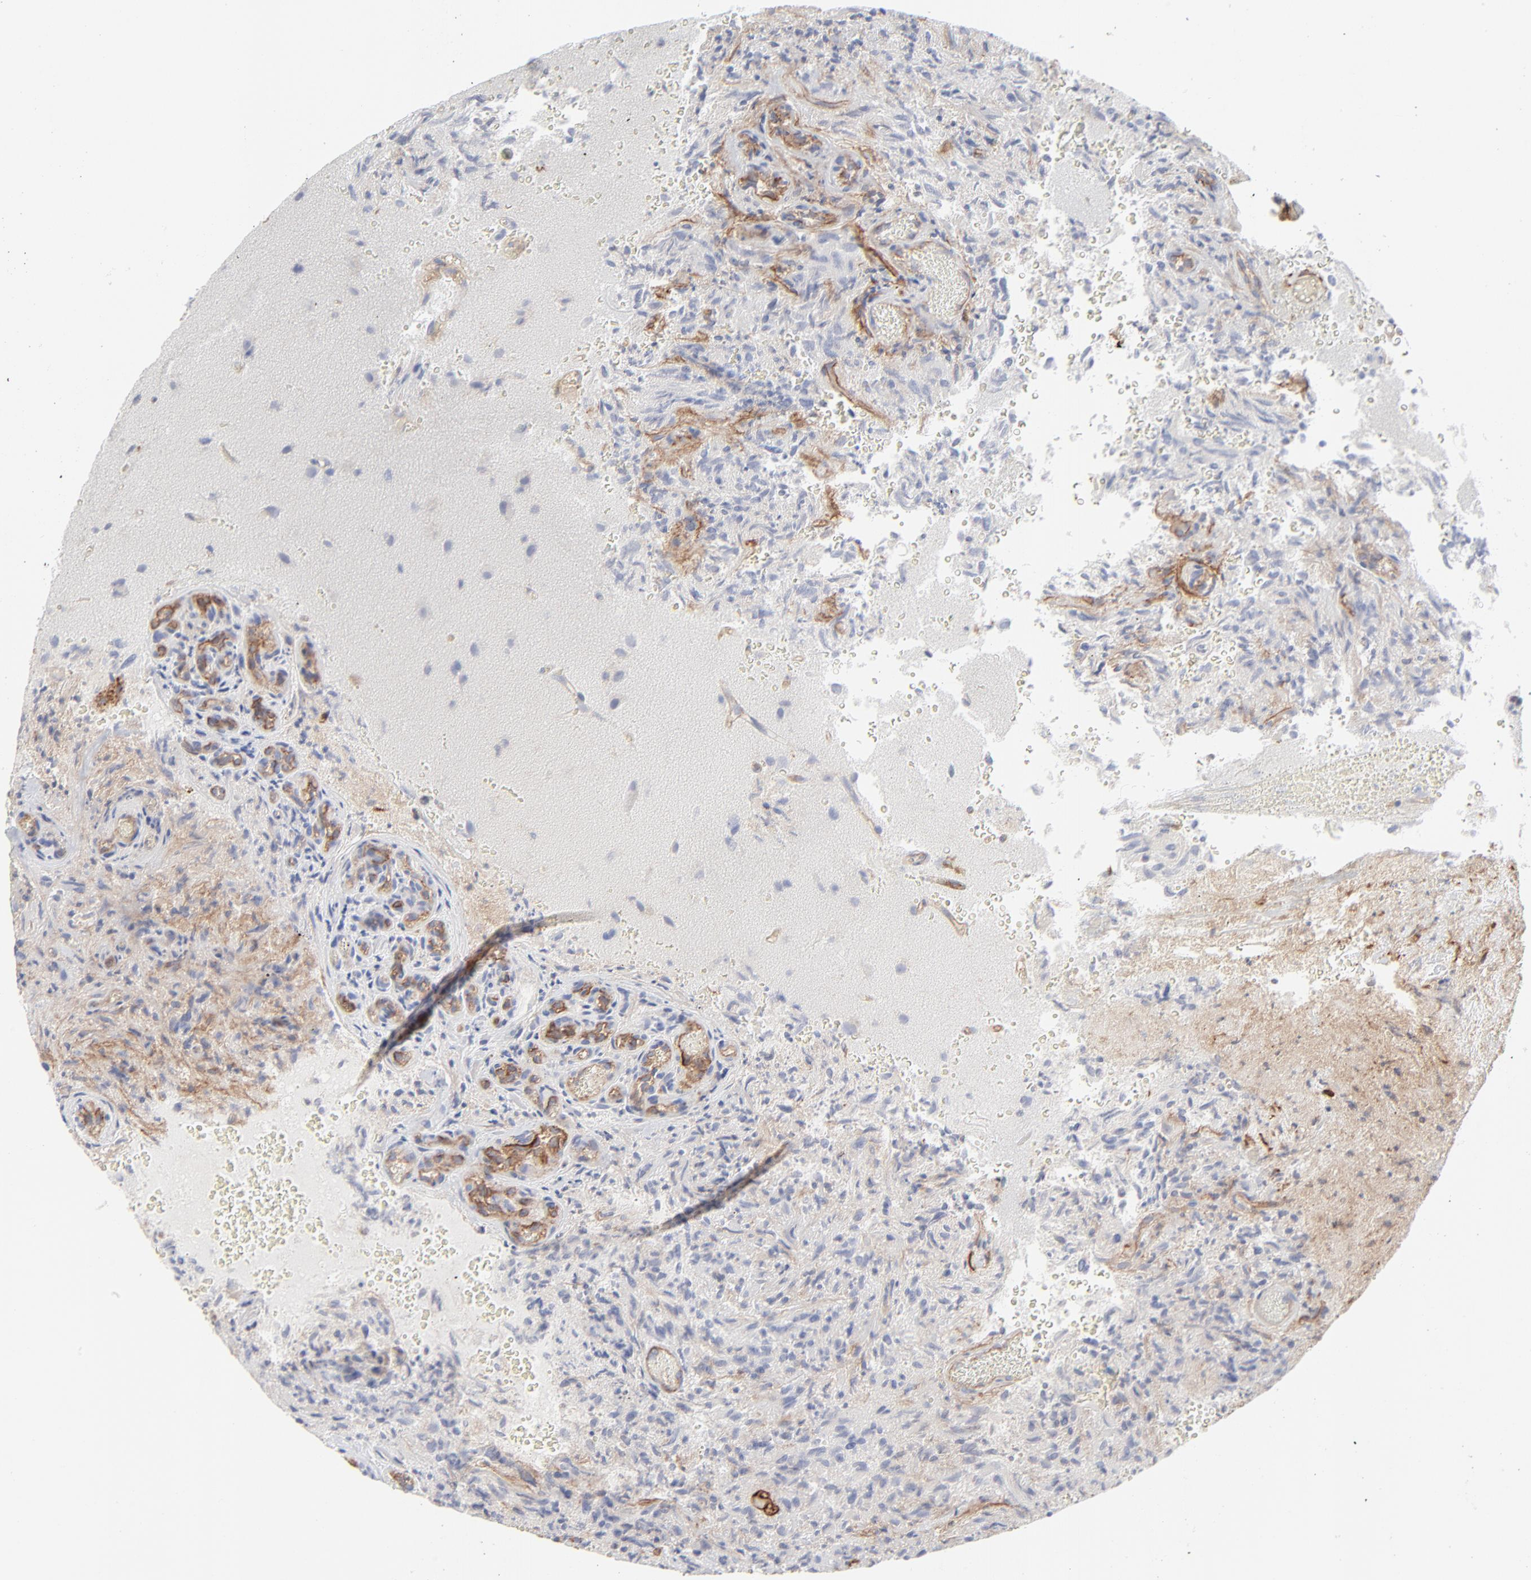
{"staining": {"intensity": "negative", "quantity": "none", "location": "none"}, "tissue": "glioma", "cell_type": "Tumor cells", "image_type": "cancer", "snomed": [{"axis": "morphology", "description": "Normal tissue, NOS"}, {"axis": "morphology", "description": "Glioma, malignant, High grade"}, {"axis": "topography", "description": "Cerebral cortex"}], "caption": "Human malignant glioma (high-grade) stained for a protein using immunohistochemistry reveals no staining in tumor cells.", "gene": "ITGA5", "patient": {"sex": "male", "age": 75}}